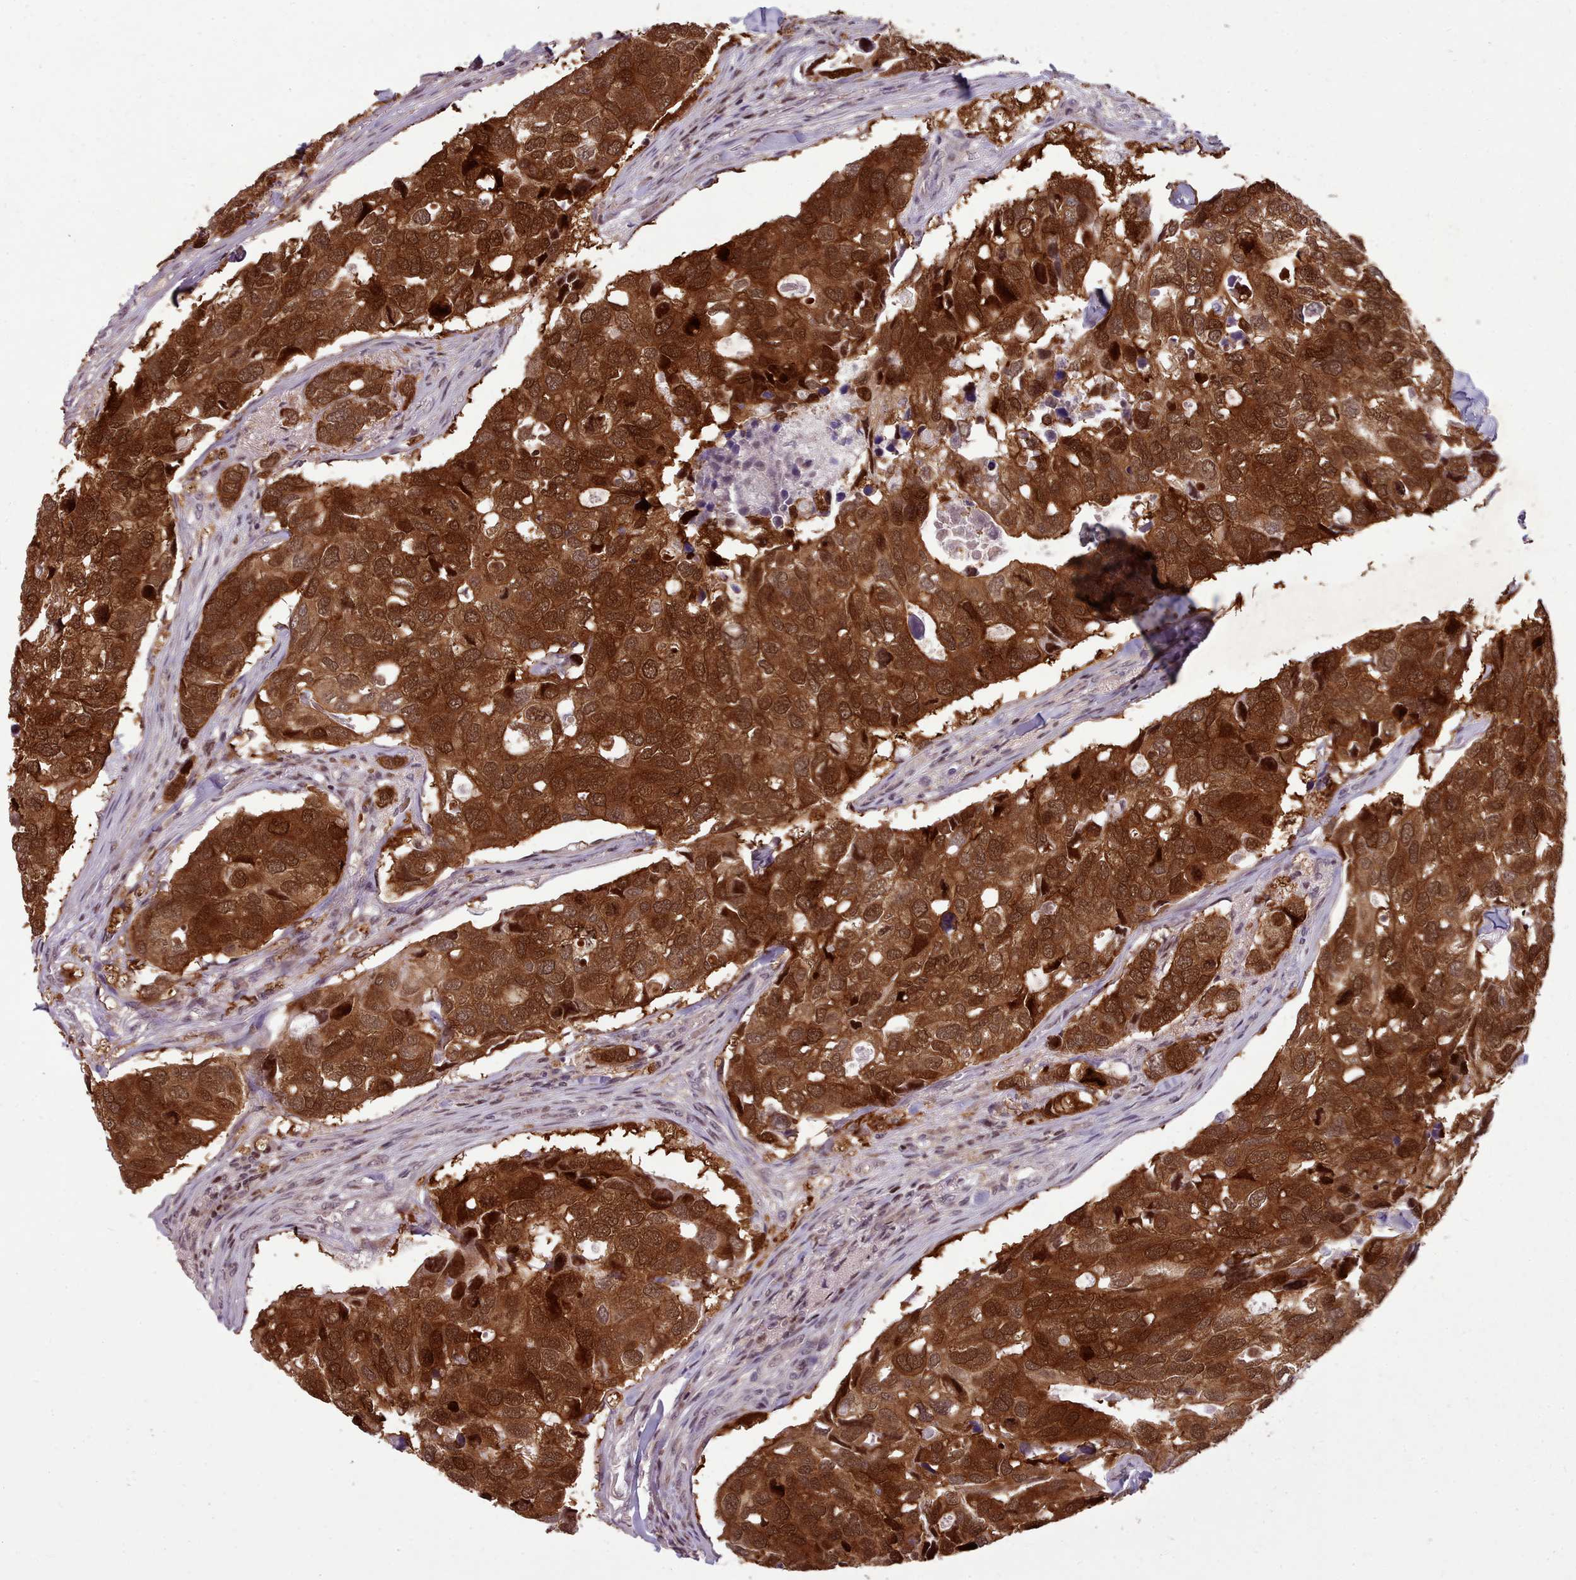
{"staining": {"intensity": "strong", "quantity": ">75%", "location": "cytoplasmic/membranous,nuclear"}, "tissue": "breast cancer", "cell_type": "Tumor cells", "image_type": "cancer", "snomed": [{"axis": "morphology", "description": "Duct carcinoma"}, {"axis": "topography", "description": "Breast"}], "caption": "Tumor cells reveal high levels of strong cytoplasmic/membranous and nuclear expression in about >75% of cells in human breast cancer.", "gene": "ENSA", "patient": {"sex": "female", "age": 83}}